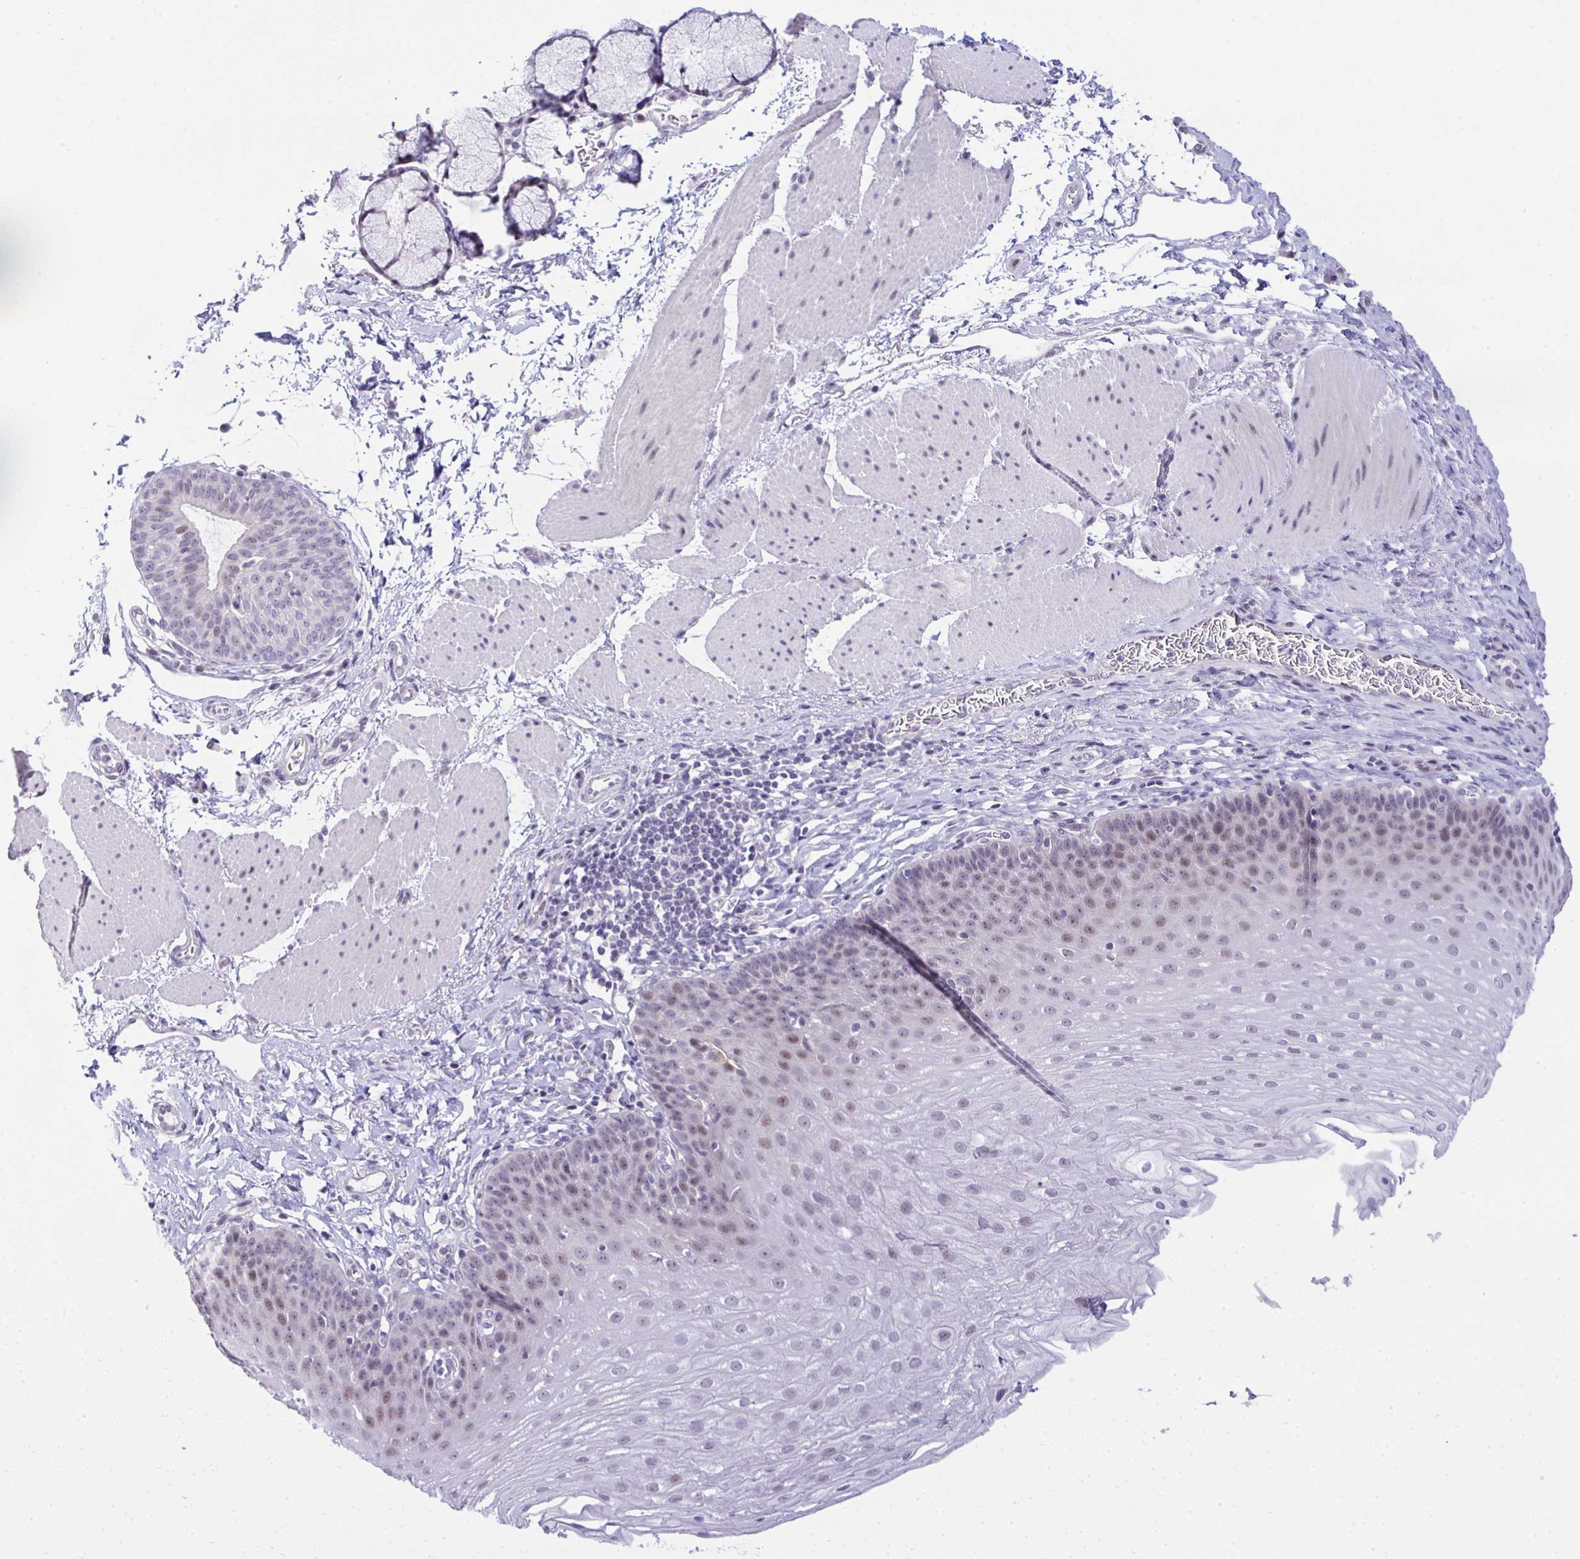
{"staining": {"intensity": "weak", "quantity": "<25%", "location": "nuclear"}, "tissue": "esophagus", "cell_type": "Squamous epithelial cells", "image_type": "normal", "snomed": [{"axis": "morphology", "description": "Normal tissue, NOS"}, {"axis": "topography", "description": "Esophagus"}], "caption": "DAB (3,3'-diaminobenzidine) immunohistochemical staining of normal human esophagus displays no significant positivity in squamous epithelial cells. (Brightfield microscopy of DAB (3,3'-diaminobenzidine) immunohistochemistry at high magnification).", "gene": "EID3", "patient": {"sex": "female", "age": 81}}